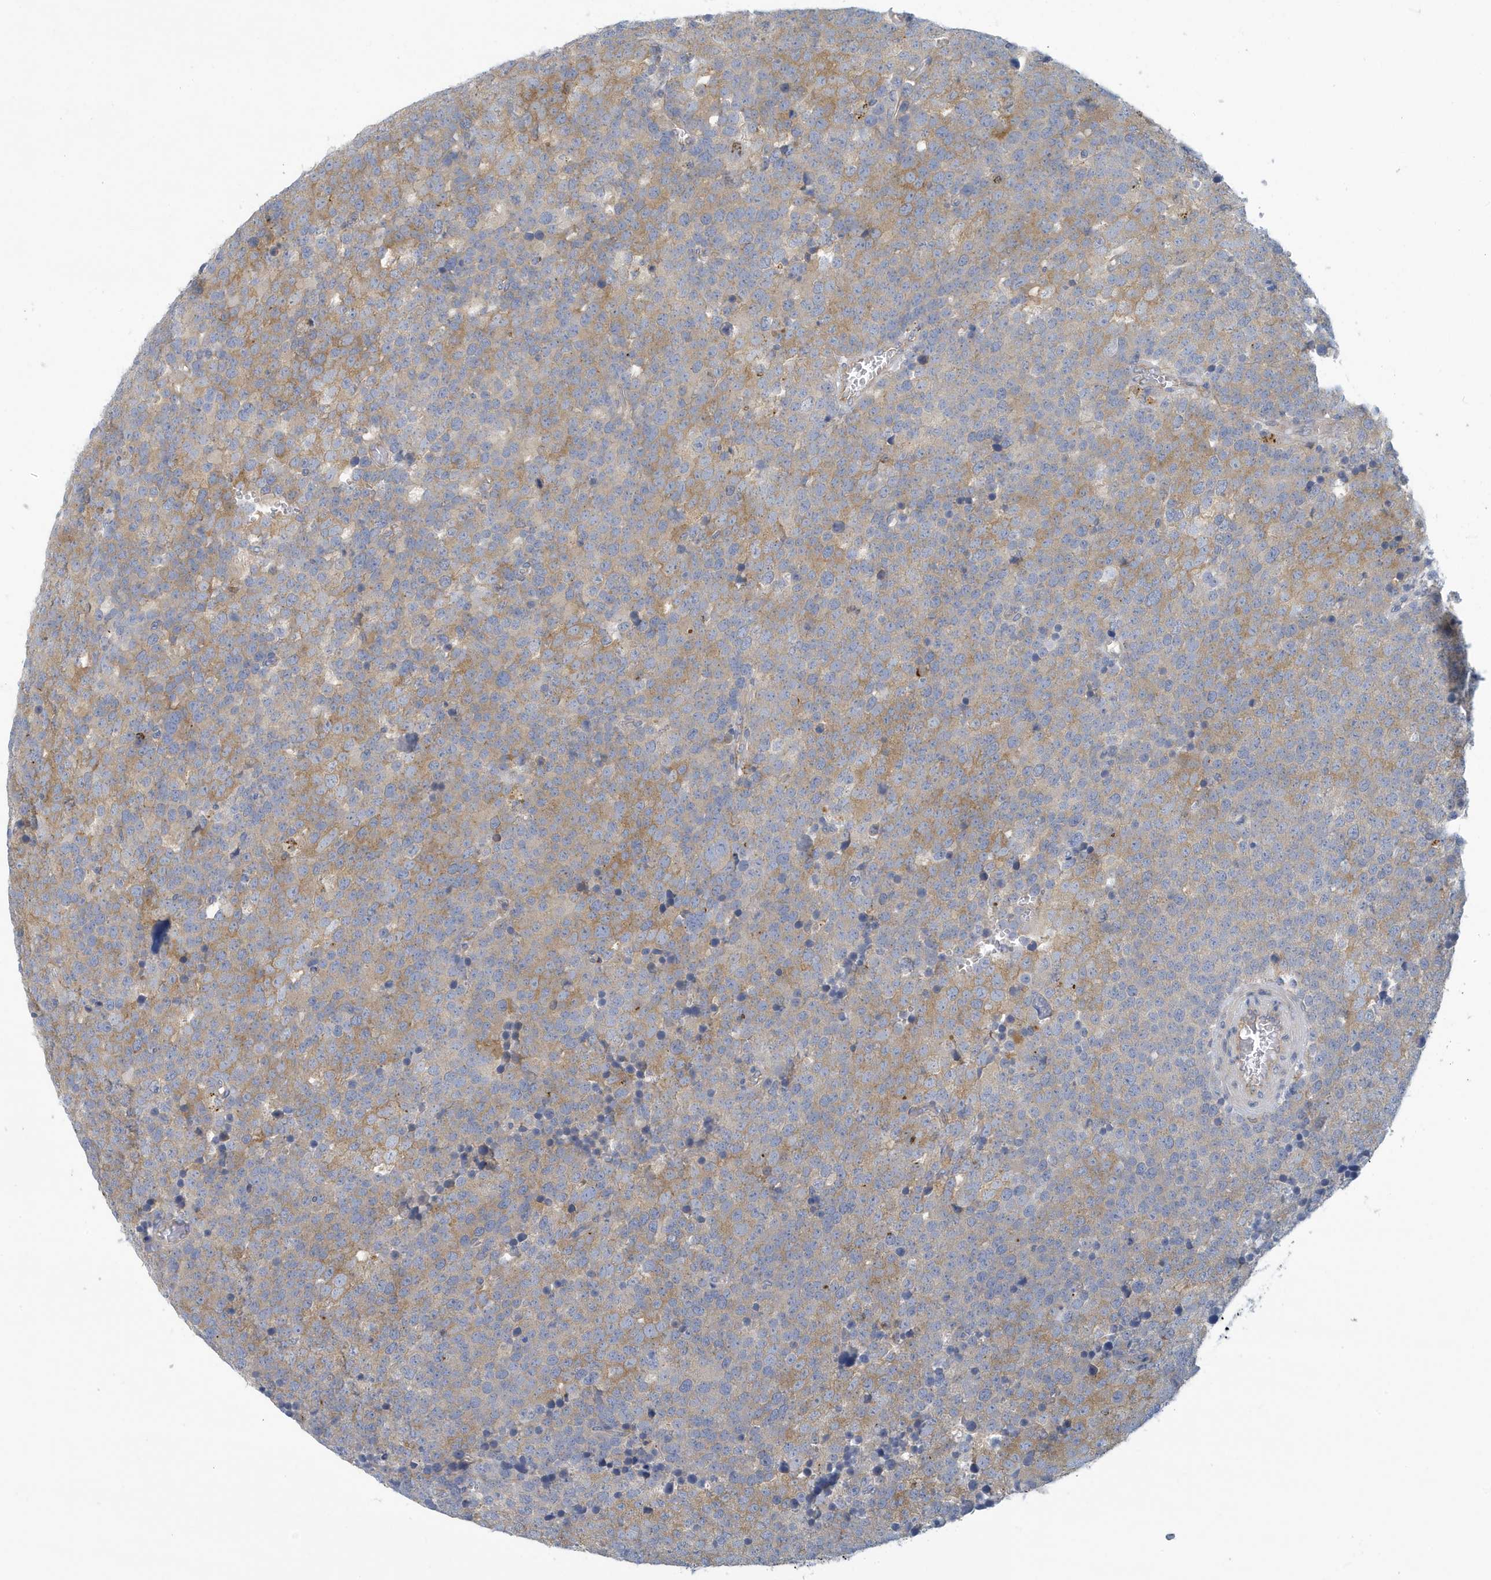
{"staining": {"intensity": "moderate", "quantity": "25%-75%", "location": "cytoplasmic/membranous"}, "tissue": "testis cancer", "cell_type": "Tumor cells", "image_type": "cancer", "snomed": [{"axis": "morphology", "description": "Seminoma, NOS"}, {"axis": "topography", "description": "Testis"}], "caption": "Testis cancer (seminoma) stained with a brown dye reveals moderate cytoplasmic/membranous positive staining in about 25%-75% of tumor cells.", "gene": "VTA1", "patient": {"sex": "male", "age": 71}}